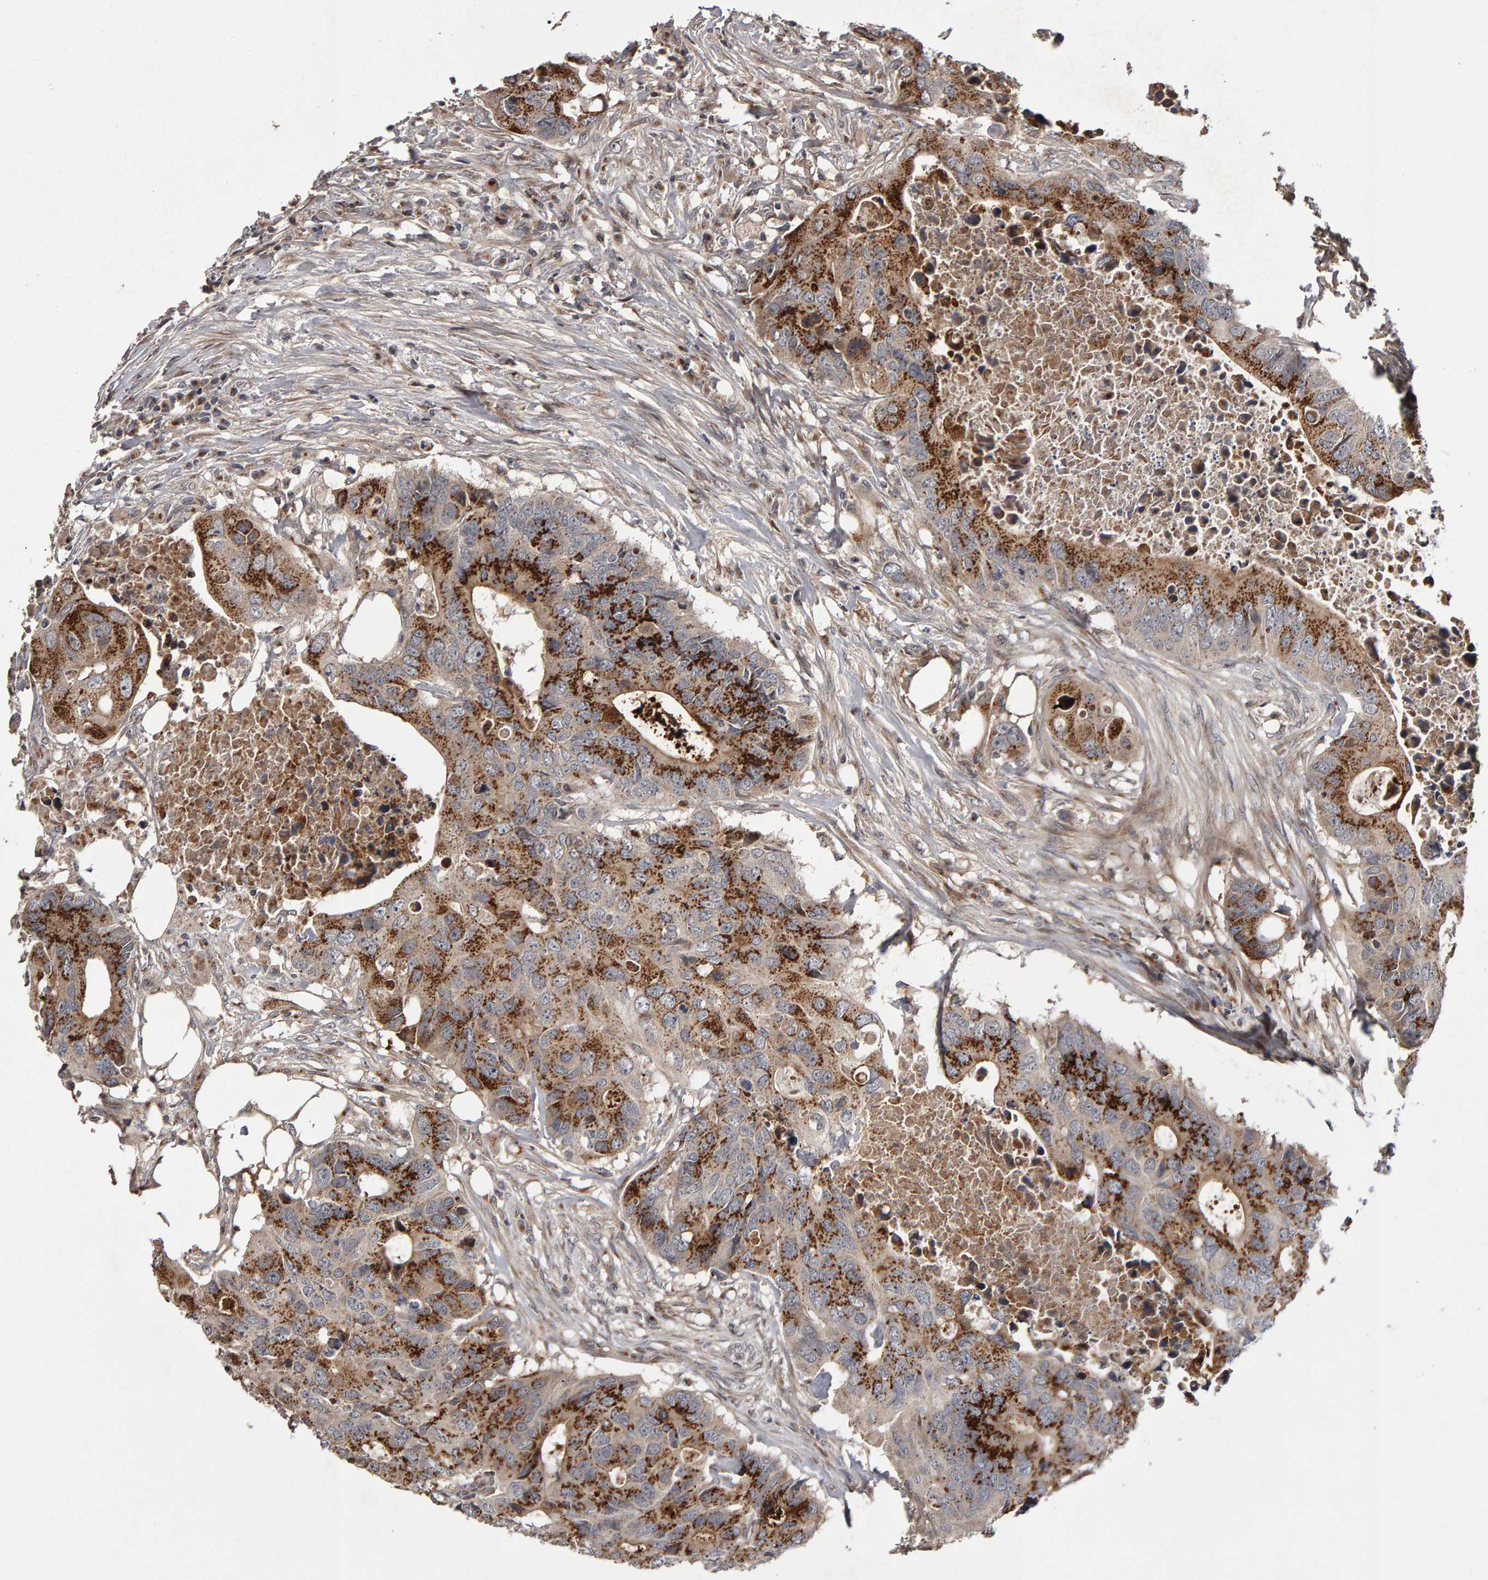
{"staining": {"intensity": "strong", "quantity": ">75%", "location": "cytoplasmic/membranous"}, "tissue": "colorectal cancer", "cell_type": "Tumor cells", "image_type": "cancer", "snomed": [{"axis": "morphology", "description": "Adenocarcinoma, NOS"}, {"axis": "topography", "description": "Colon"}], "caption": "Protein analysis of adenocarcinoma (colorectal) tissue demonstrates strong cytoplasmic/membranous positivity in about >75% of tumor cells.", "gene": "CANT1", "patient": {"sex": "male", "age": 71}}